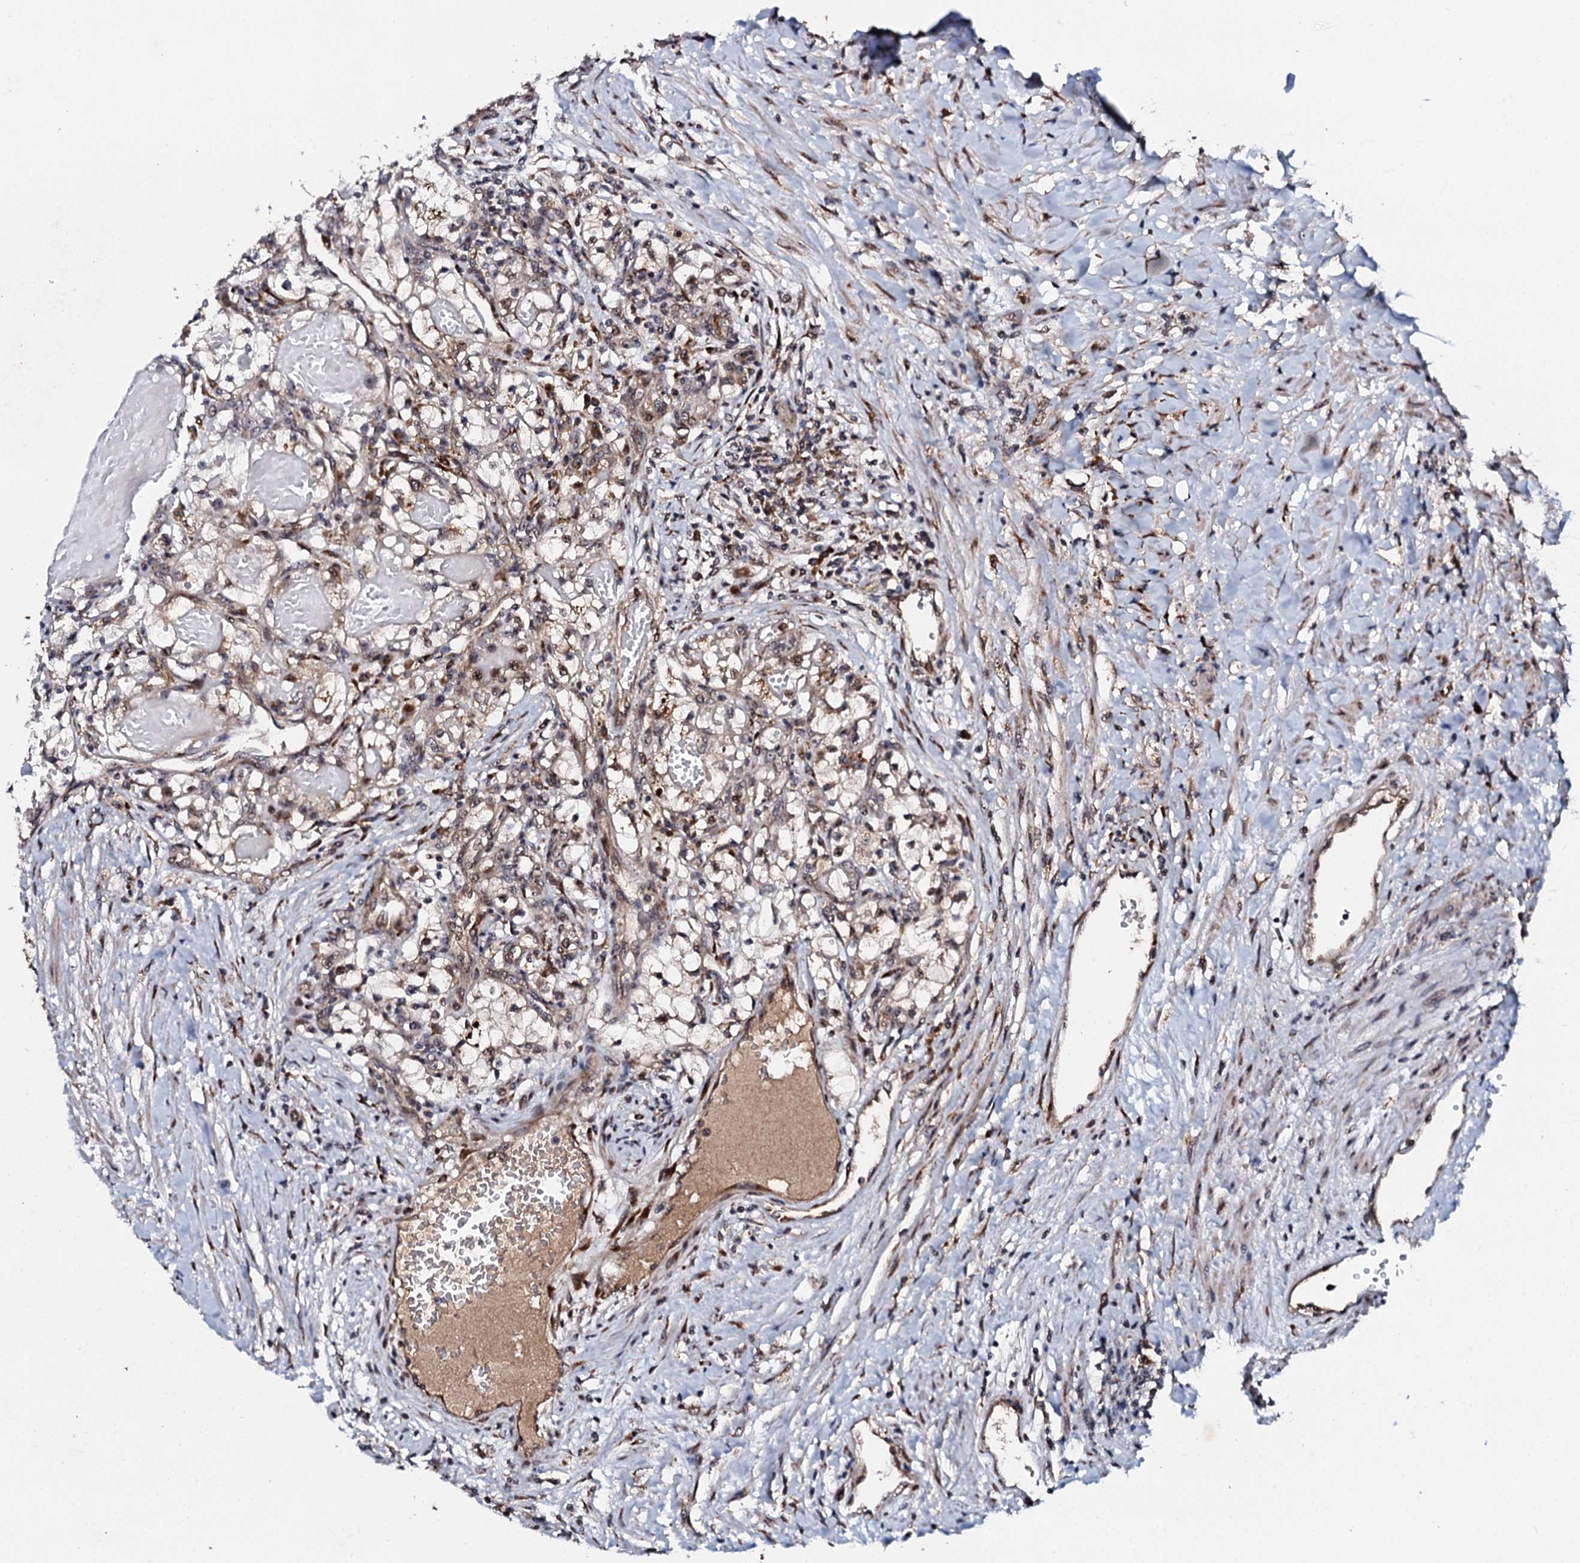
{"staining": {"intensity": "moderate", "quantity": "<25%", "location": "nuclear"}, "tissue": "renal cancer", "cell_type": "Tumor cells", "image_type": "cancer", "snomed": [{"axis": "morphology", "description": "Normal tissue, NOS"}, {"axis": "morphology", "description": "Adenocarcinoma, NOS"}, {"axis": "topography", "description": "Kidney"}], "caption": "Protein expression analysis of human adenocarcinoma (renal) reveals moderate nuclear expression in about <25% of tumor cells. Nuclei are stained in blue.", "gene": "FAM111A", "patient": {"sex": "male", "age": 68}}